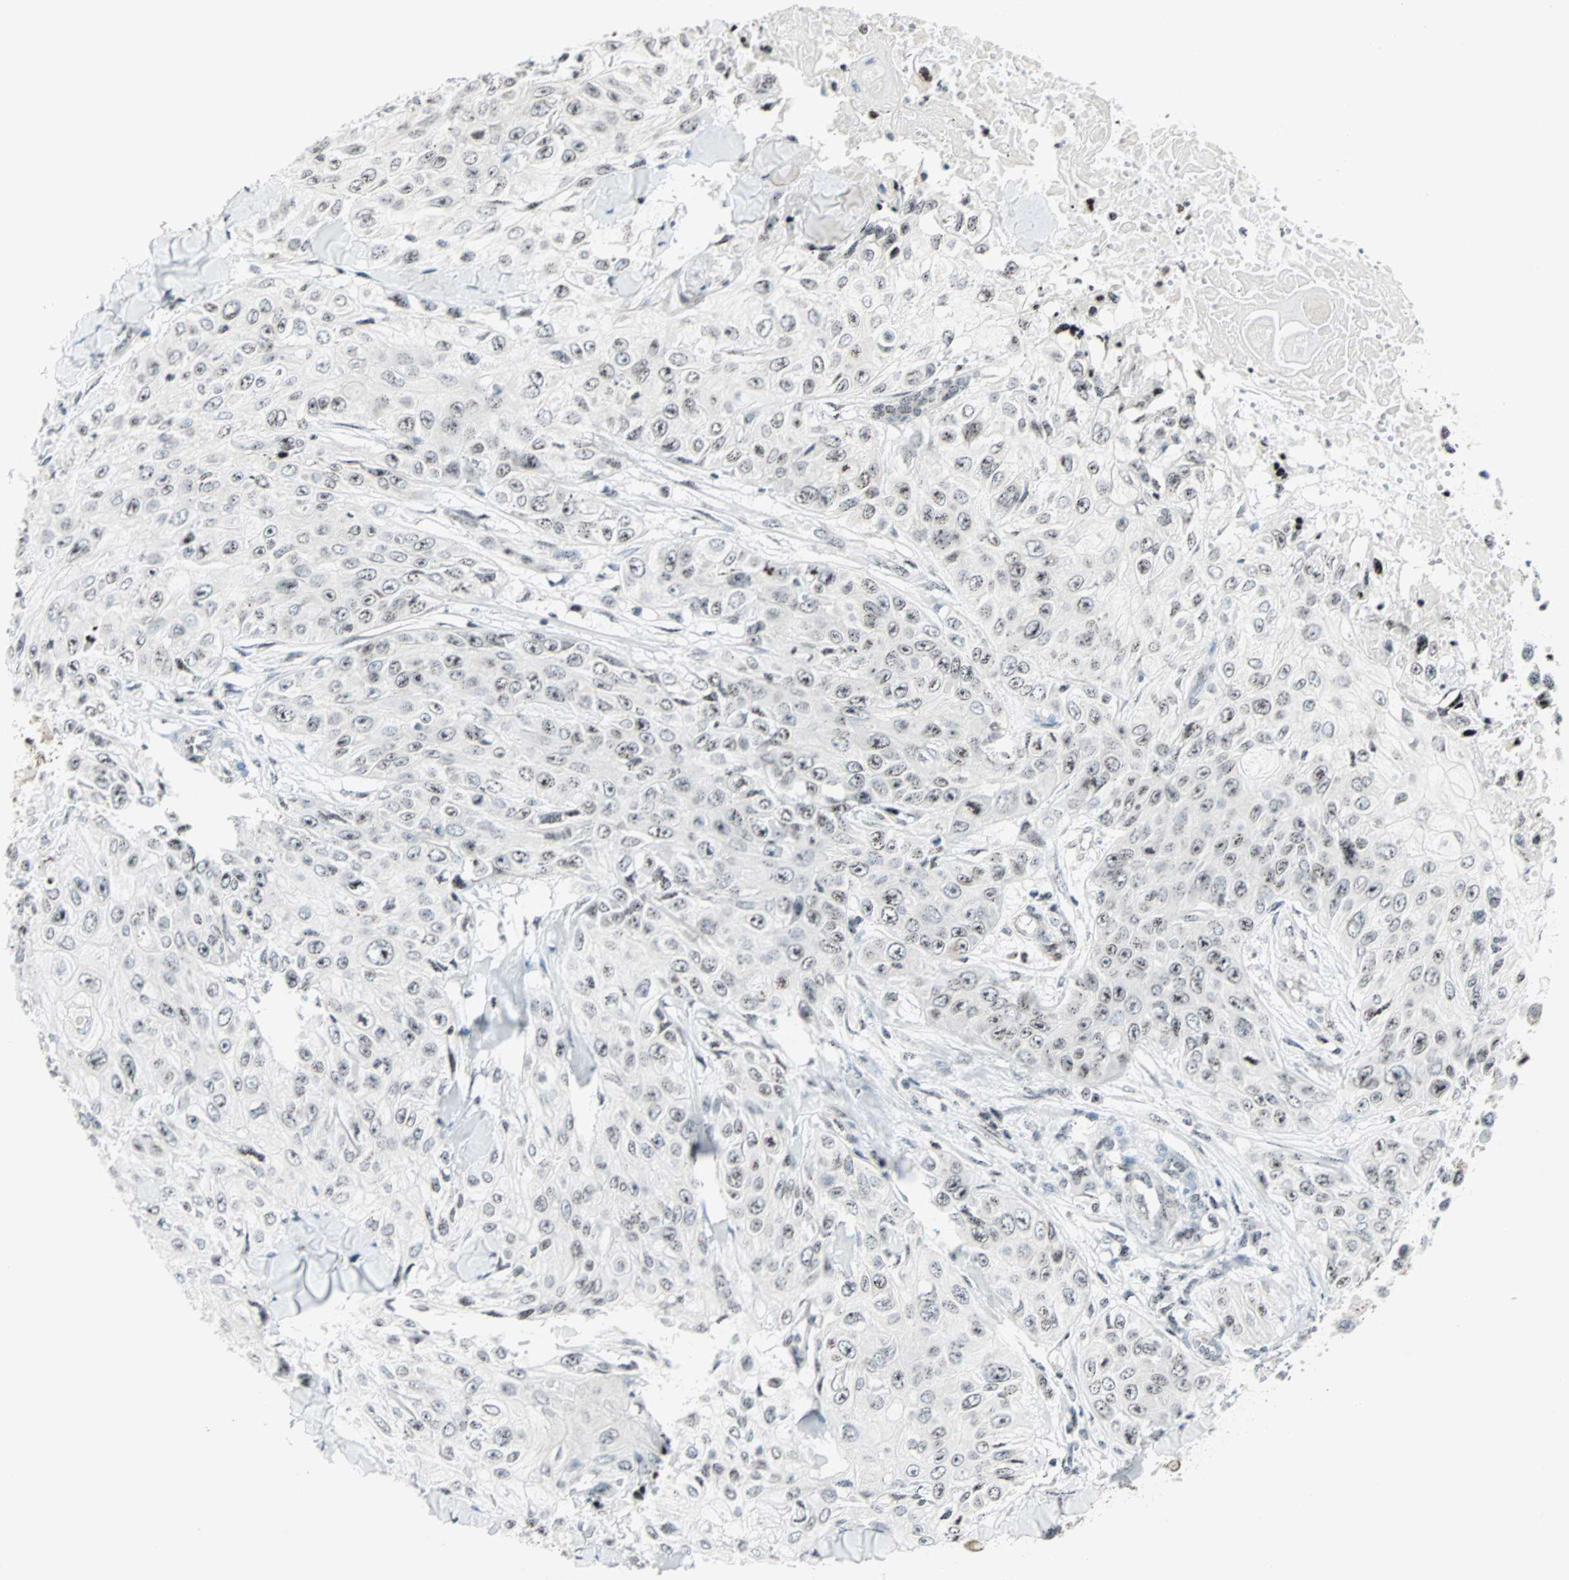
{"staining": {"intensity": "weak", "quantity": "25%-75%", "location": "nuclear"}, "tissue": "skin cancer", "cell_type": "Tumor cells", "image_type": "cancer", "snomed": [{"axis": "morphology", "description": "Squamous cell carcinoma, NOS"}, {"axis": "topography", "description": "Skin"}], "caption": "Human squamous cell carcinoma (skin) stained for a protein (brown) exhibits weak nuclear positive positivity in approximately 25%-75% of tumor cells.", "gene": "CENPA", "patient": {"sex": "male", "age": 86}}